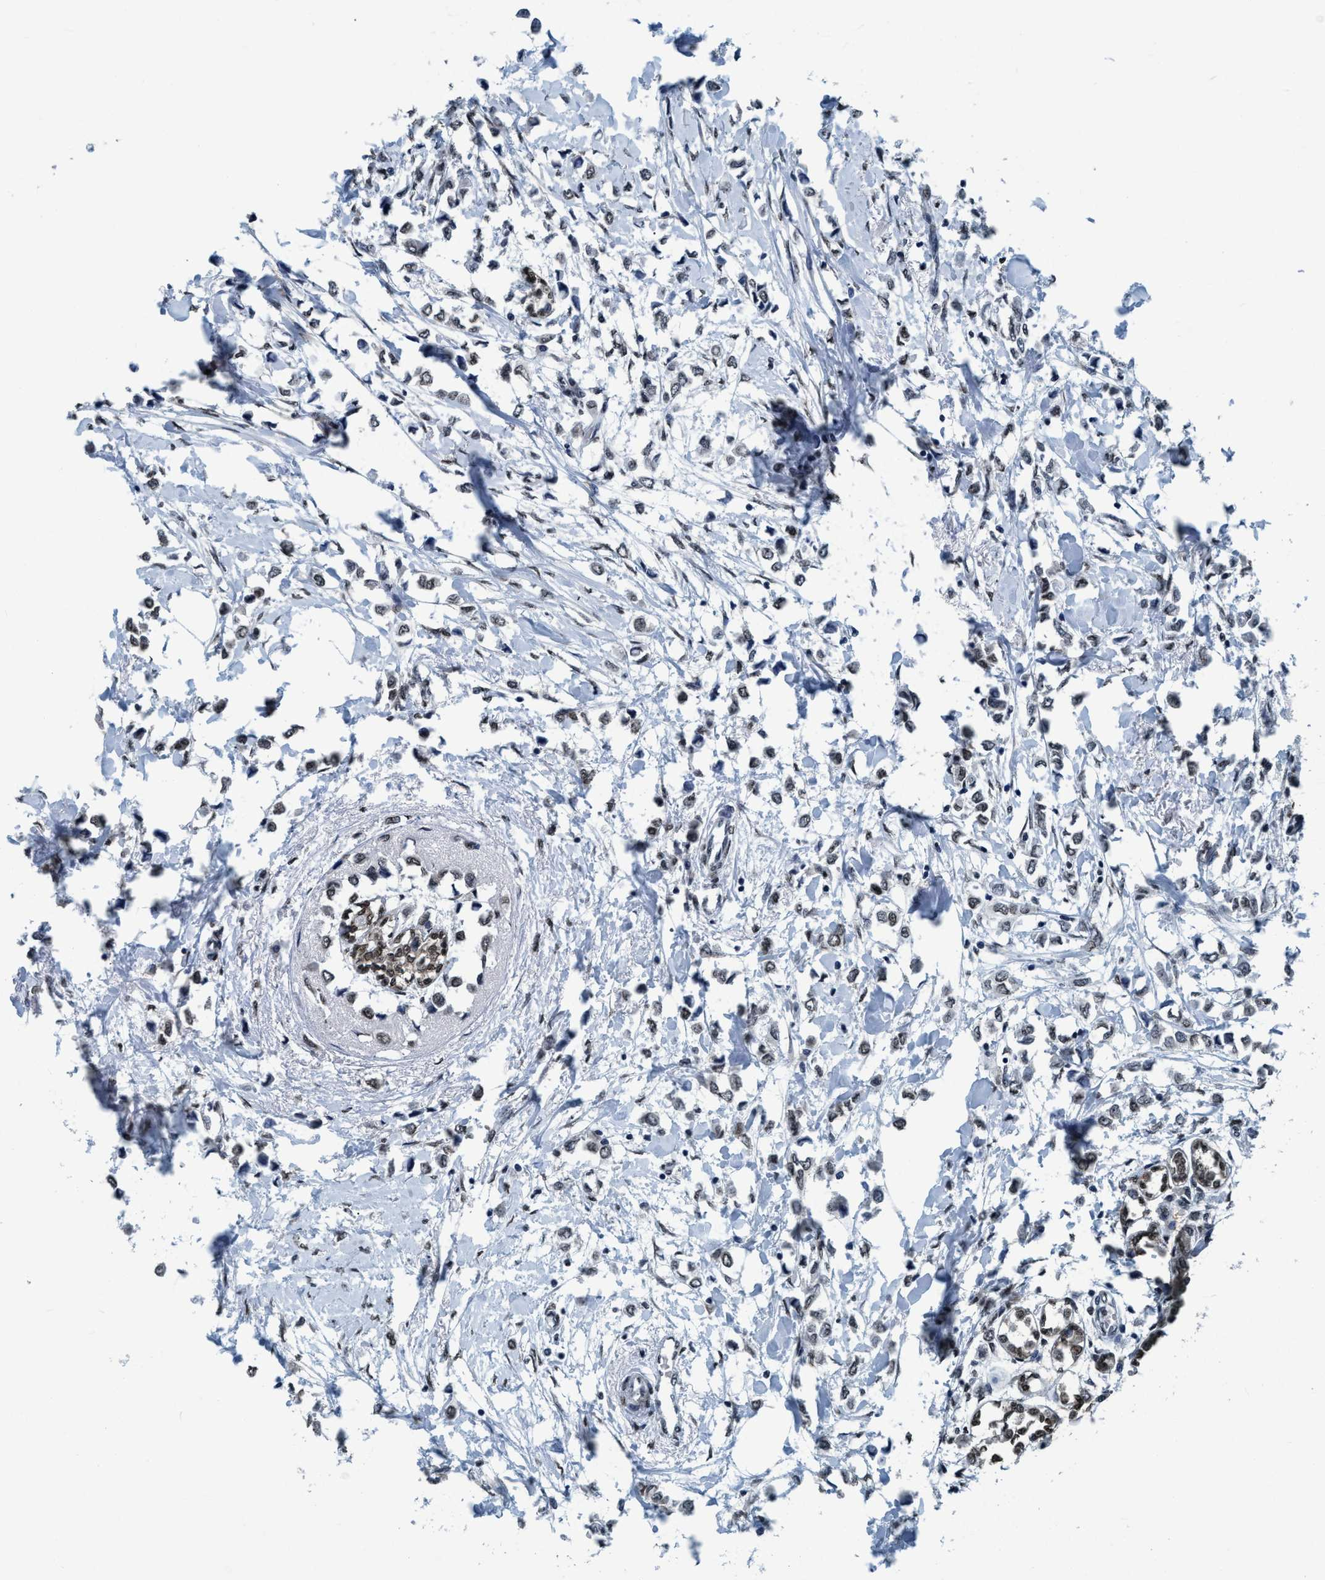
{"staining": {"intensity": "weak", "quantity": "<25%", "location": "nuclear"}, "tissue": "breast cancer", "cell_type": "Tumor cells", "image_type": "cancer", "snomed": [{"axis": "morphology", "description": "Lobular carcinoma"}, {"axis": "topography", "description": "Breast"}], "caption": "Histopathology image shows no significant protein staining in tumor cells of breast cancer (lobular carcinoma). (DAB IHC with hematoxylin counter stain).", "gene": "CCNE2", "patient": {"sex": "female", "age": 51}}